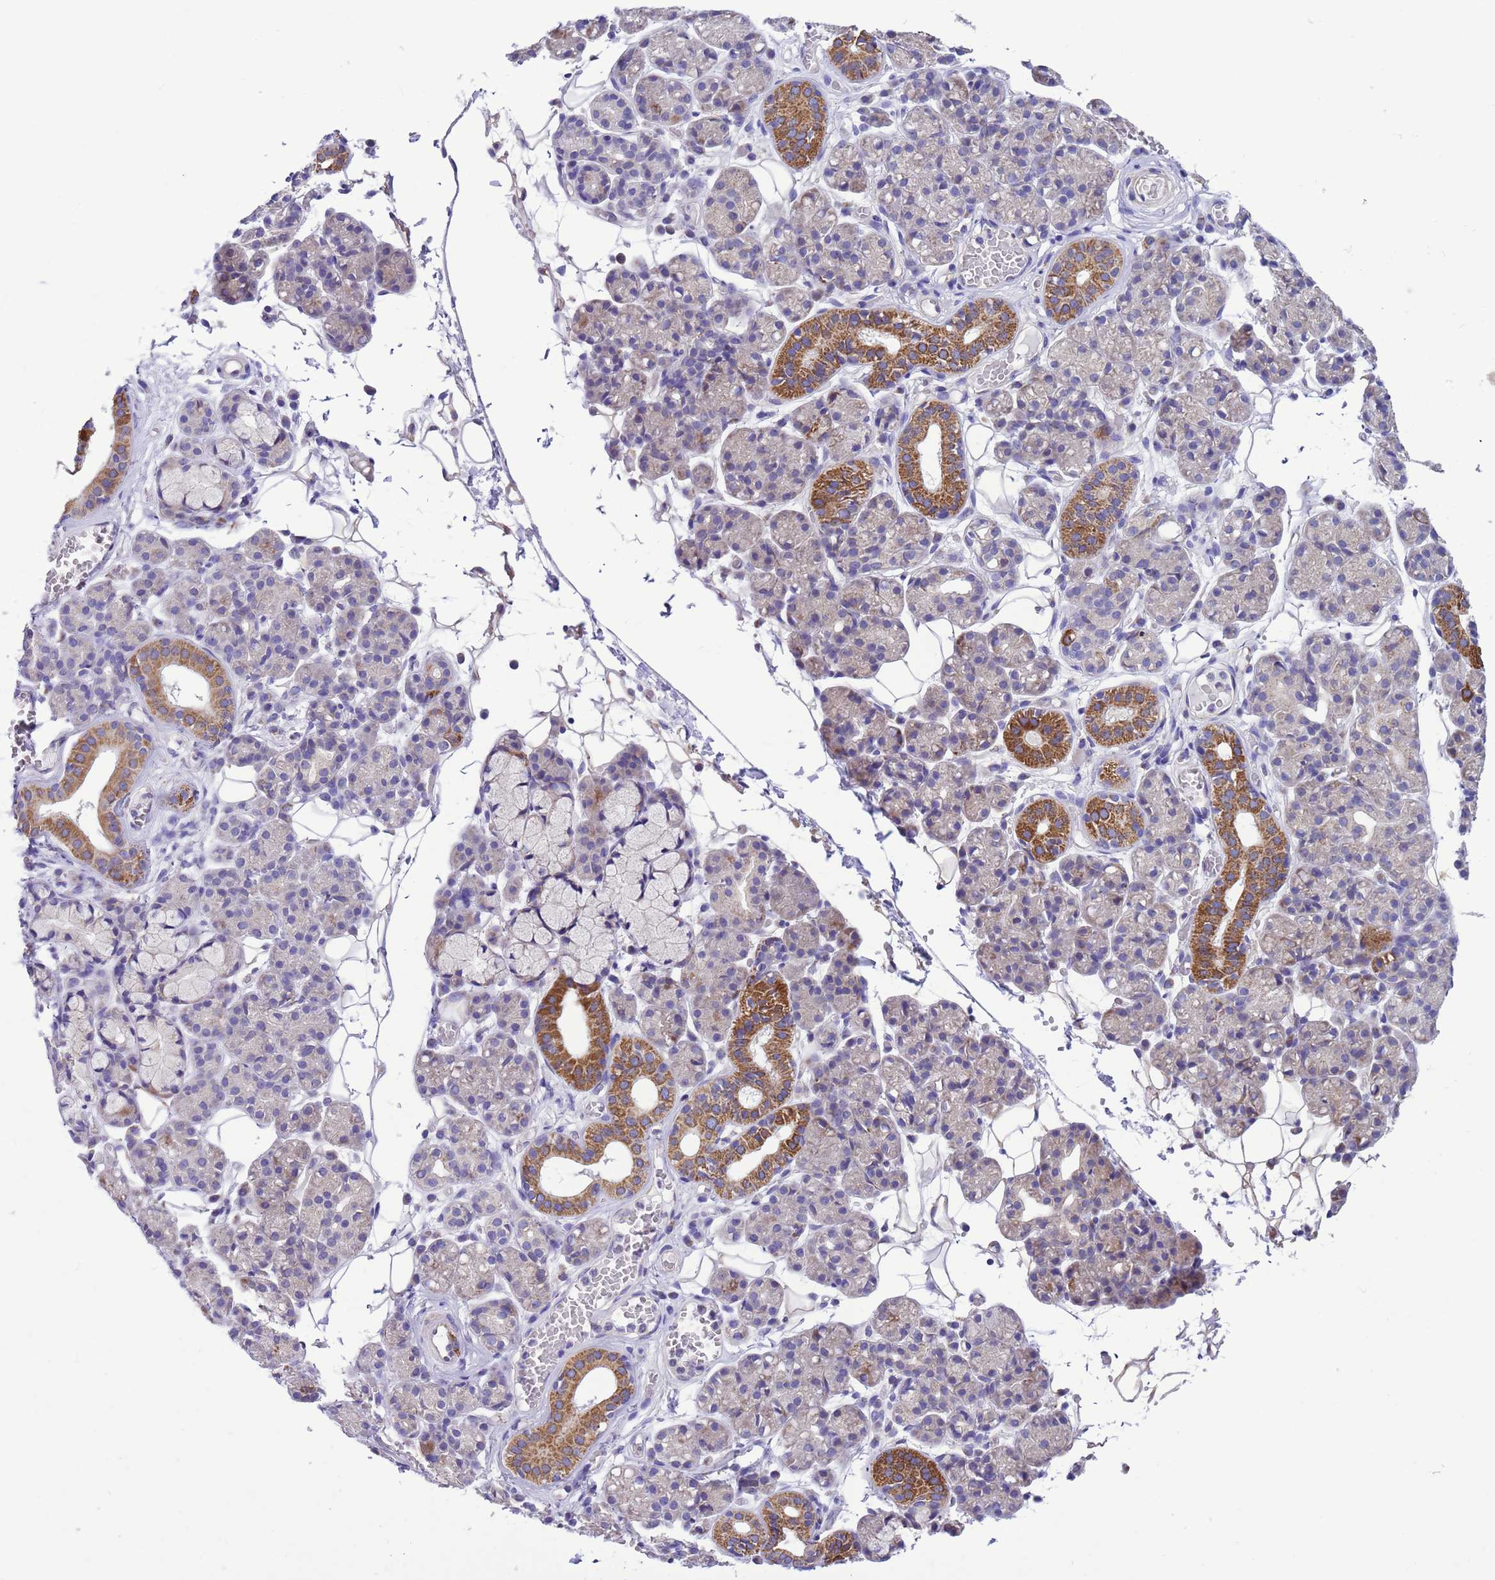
{"staining": {"intensity": "moderate", "quantity": "<25%", "location": "cytoplasmic/membranous"}, "tissue": "salivary gland", "cell_type": "Glandular cells", "image_type": "normal", "snomed": [{"axis": "morphology", "description": "Normal tissue, NOS"}, {"axis": "topography", "description": "Salivary gland"}], "caption": "Normal salivary gland demonstrates moderate cytoplasmic/membranous expression in about <25% of glandular cells.", "gene": "CCDC191", "patient": {"sex": "male", "age": 63}}